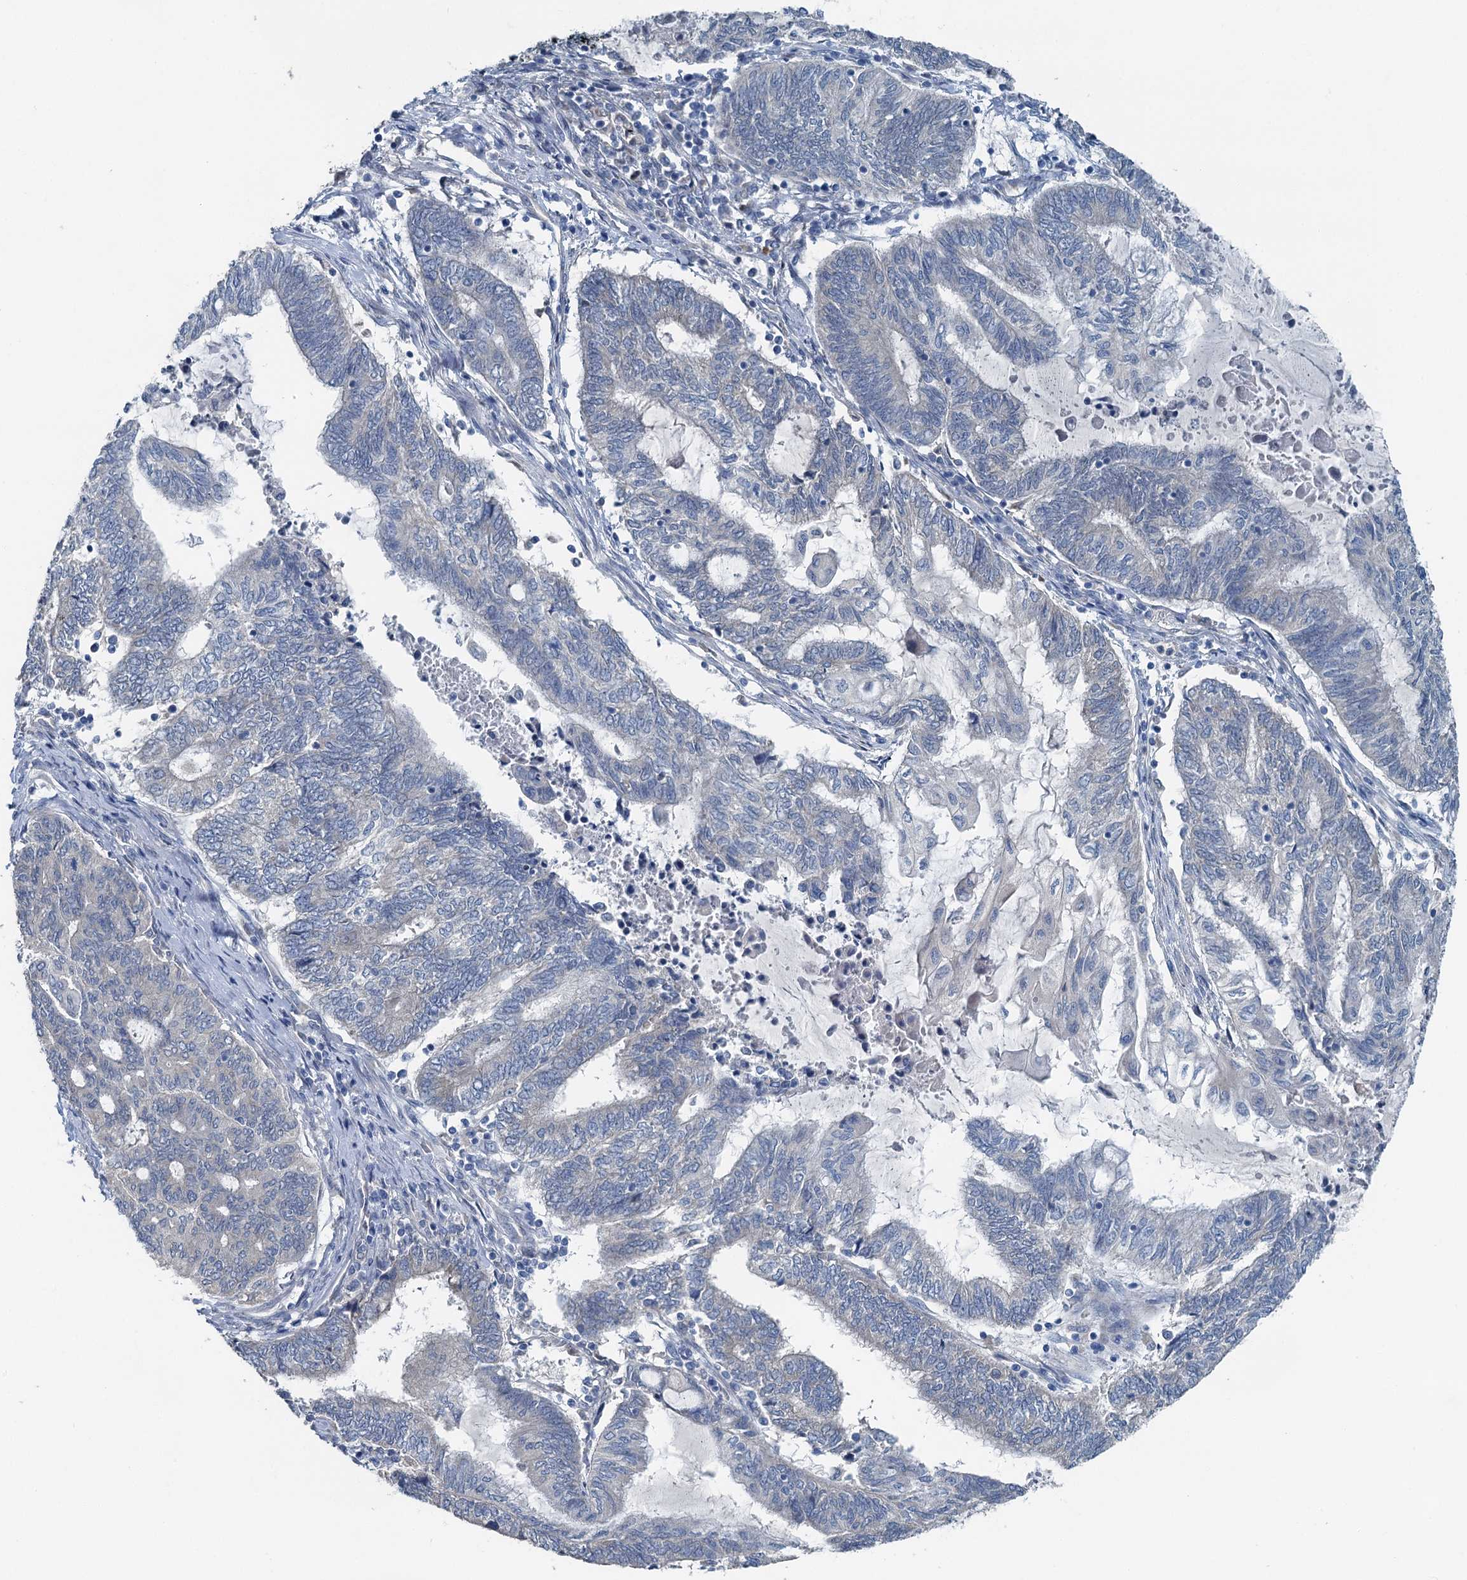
{"staining": {"intensity": "negative", "quantity": "none", "location": "none"}, "tissue": "endometrial cancer", "cell_type": "Tumor cells", "image_type": "cancer", "snomed": [{"axis": "morphology", "description": "Adenocarcinoma, NOS"}, {"axis": "topography", "description": "Uterus"}, {"axis": "topography", "description": "Endometrium"}], "caption": "Tumor cells are negative for protein expression in human endometrial cancer (adenocarcinoma). The staining is performed using DAB brown chromogen with nuclei counter-stained in using hematoxylin.", "gene": "C6orf120", "patient": {"sex": "female", "age": 70}}